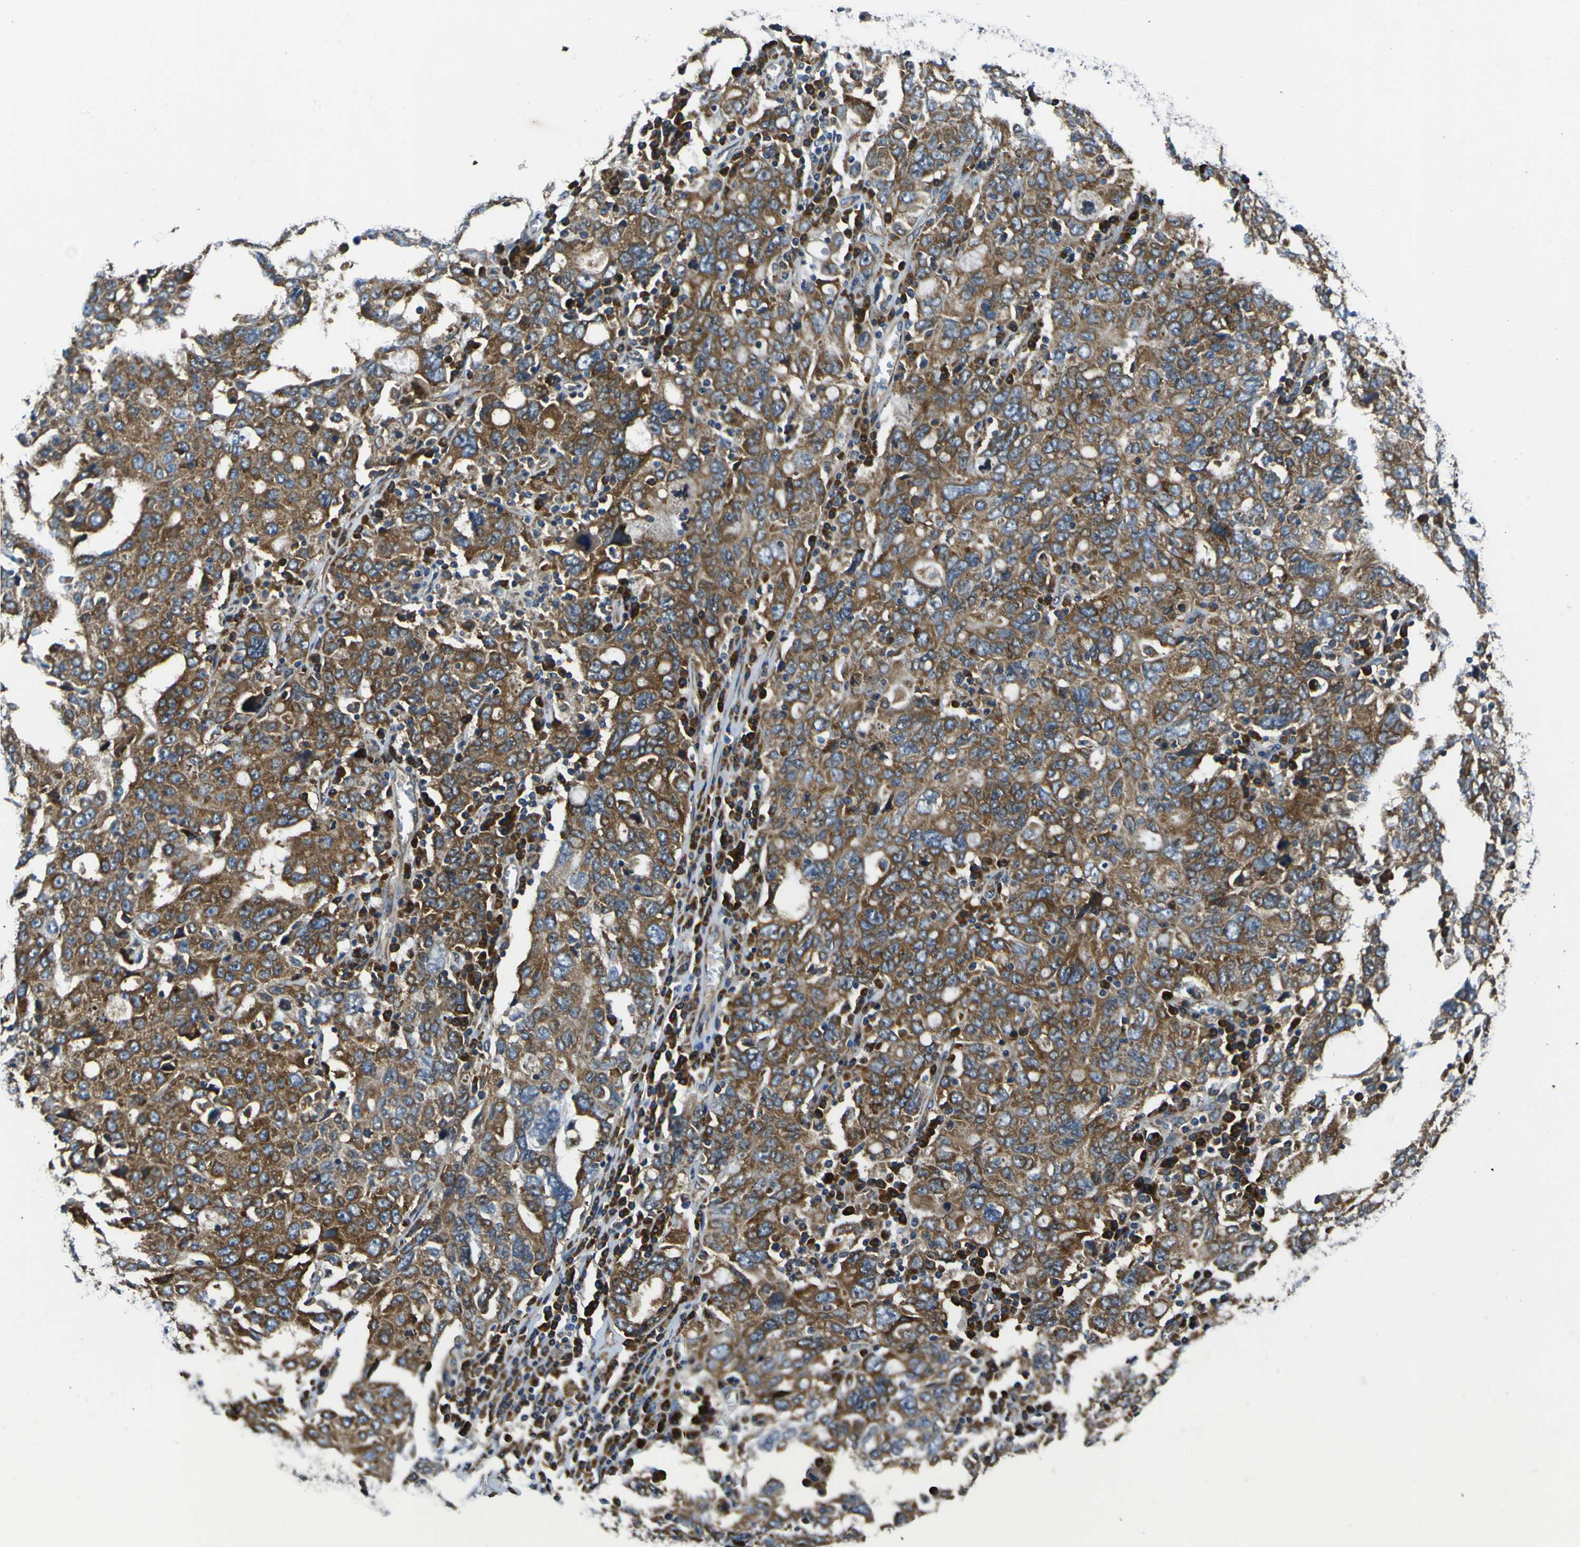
{"staining": {"intensity": "strong", "quantity": ">75%", "location": "cytoplasmic/membranous"}, "tissue": "ovarian cancer", "cell_type": "Tumor cells", "image_type": "cancer", "snomed": [{"axis": "morphology", "description": "Carcinoma, endometroid"}, {"axis": "topography", "description": "Ovary"}], "caption": "An IHC histopathology image of neoplastic tissue is shown. Protein staining in brown shows strong cytoplasmic/membranous positivity in ovarian cancer within tumor cells.", "gene": "RPSA", "patient": {"sex": "female", "age": 62}}